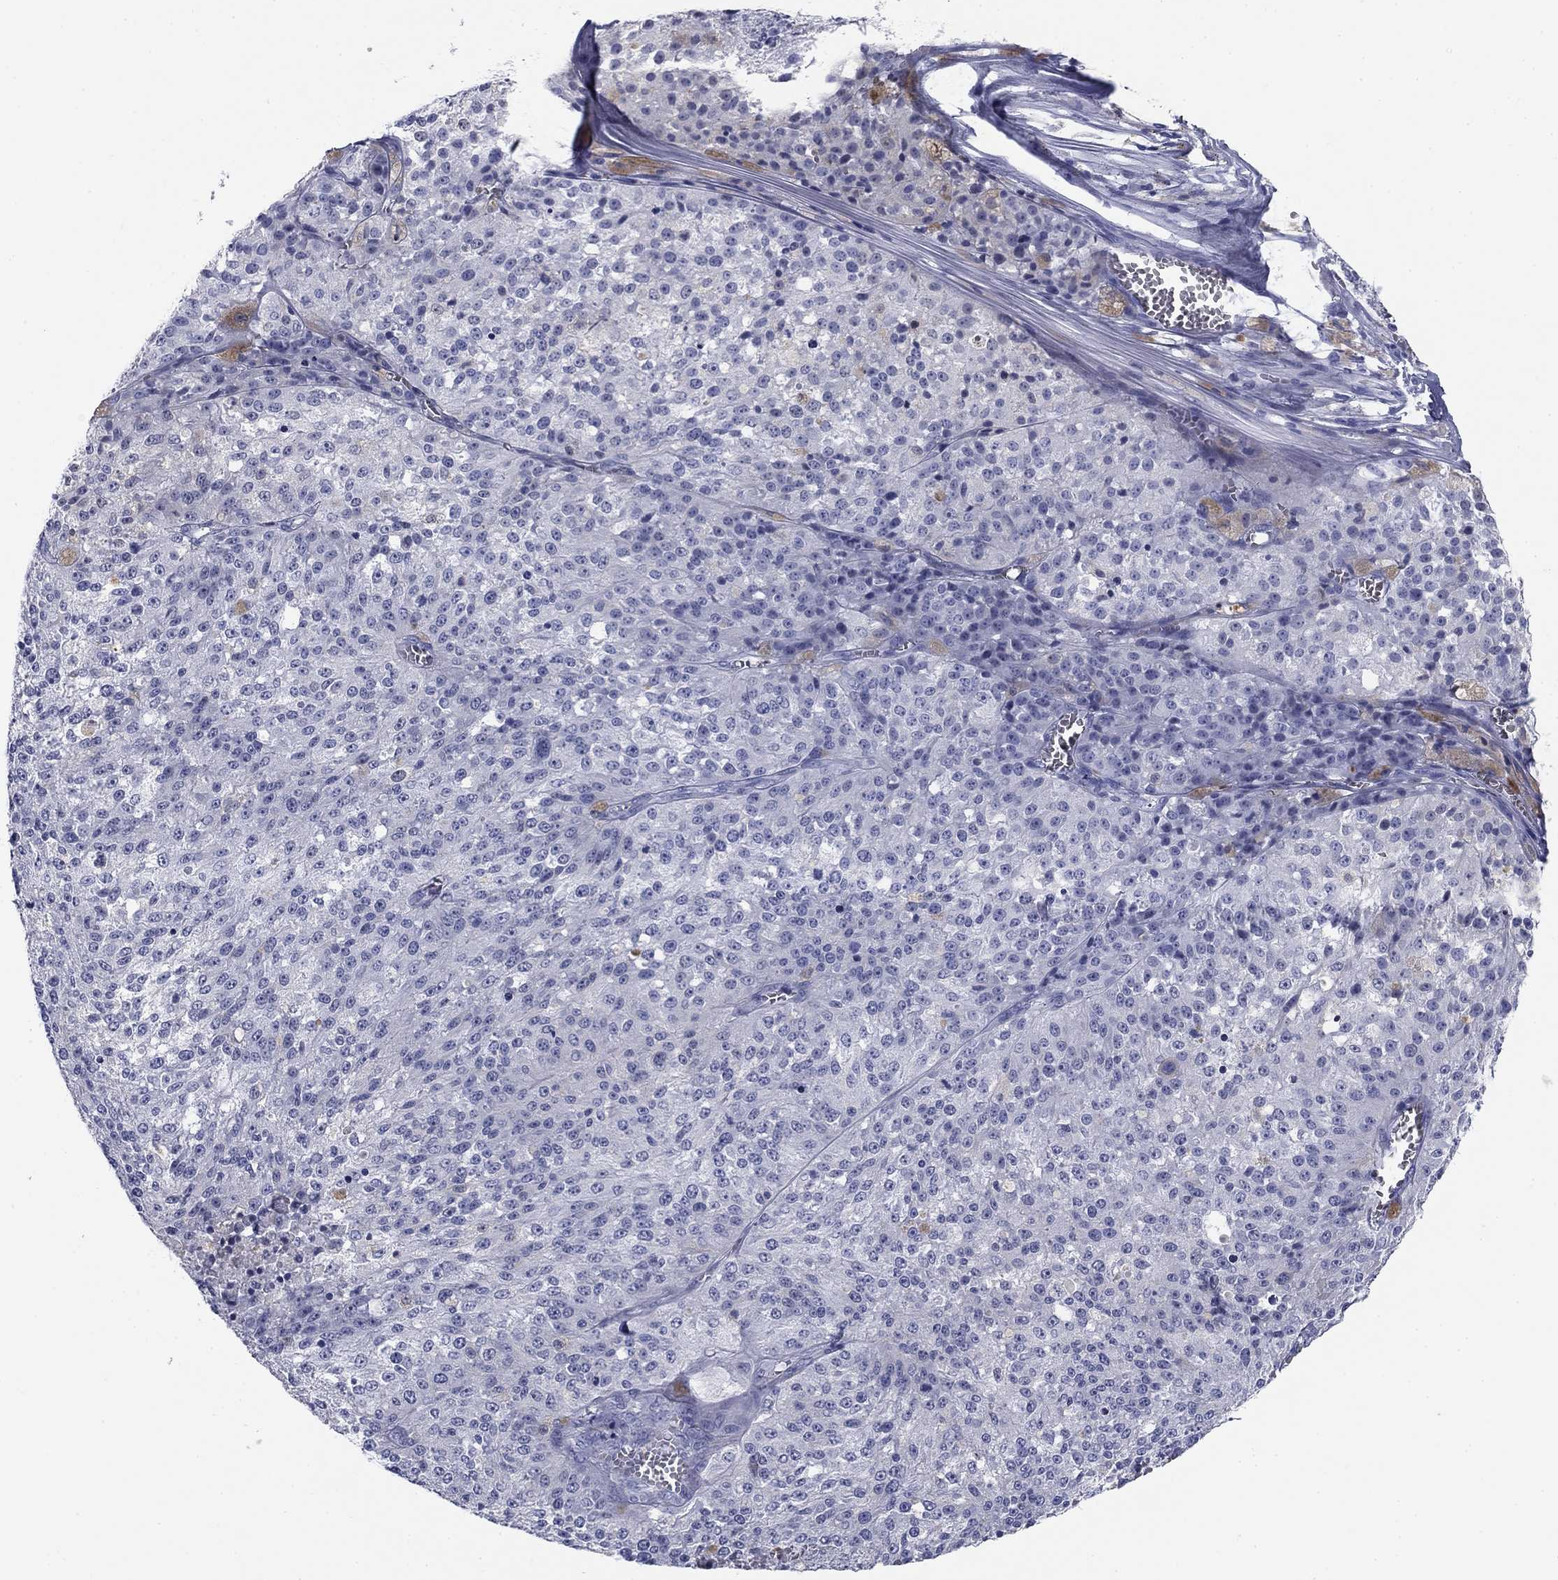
{"staining": {"intensity": "negative", "quantity": "none", "location": "none"}, "tissue": "melanoma", "cell_type": "Tumor cells", "image_type": "cancer", "snomed": [{"axis": "morphology", "description": "Malignant melanoma, Metastatic site"}, {"axis": "topography", "description": "Lymph node"}], "caption": "Human melanoma stained for a protein using immunohistochemistry reveals no expression in tumor cells.", "gene": "KCNH1", "patient": {"sex": "female", "age": 64}}